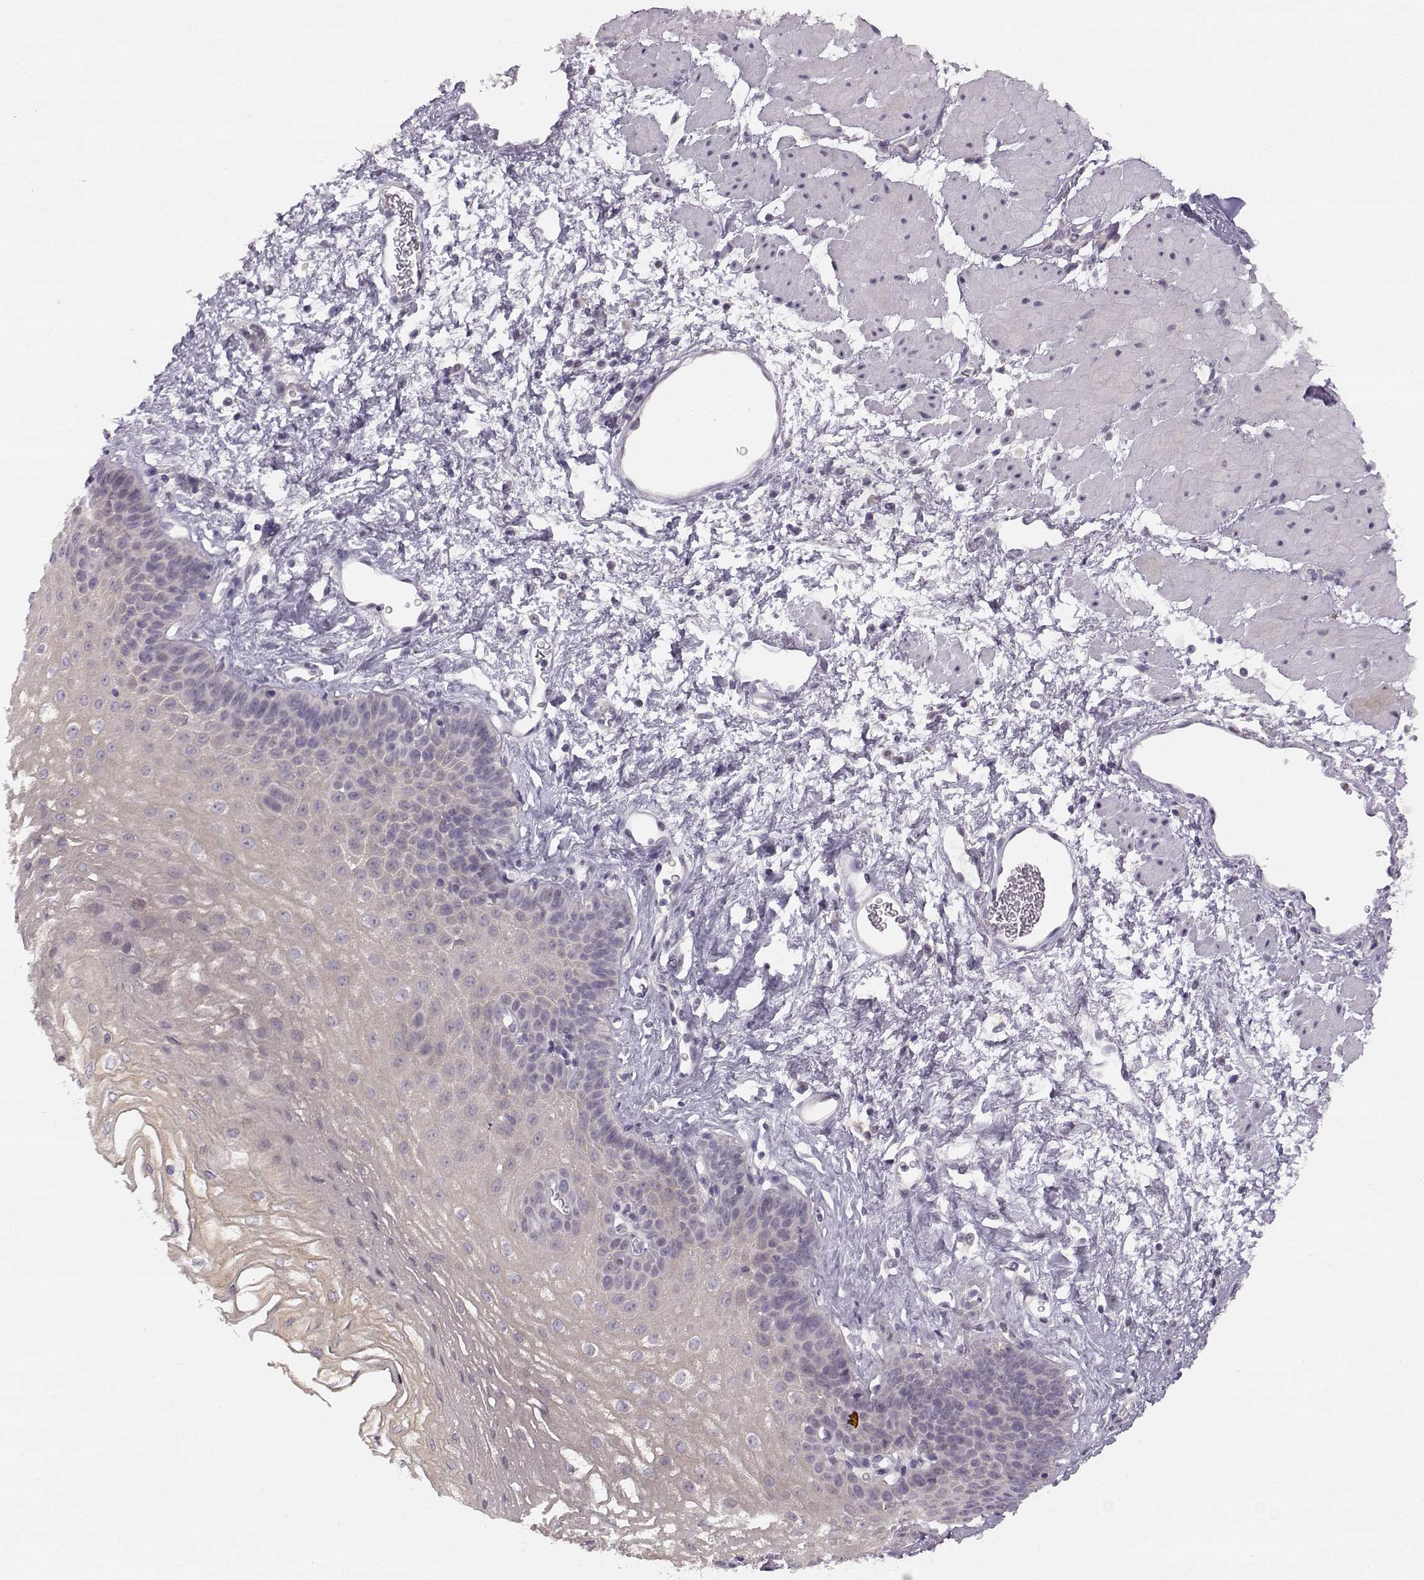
{"staining": {"intensity": "weak", "quantity": "25%-75%", "location": "cytoplasmic/membranous"}, "tissue": "esophagus", "cell_type": "Squamous epithelial cells", "image_type": "normal", "snomed": [{"axis": "morphology", "description": "Normal tissue, NOS"}, {"axis": "topography", "description": "Esophagus"}], "caption": "Immunohistochemical staining of benign esophagus demonstrates weak cytoplasmic/membranous protein expression in about 25%-75% of squamous epithelial cells. The protein is stained brown, and the nuclei are stained in blue (DAB IHC with brightfield microscopy, high magnification).", "gene": "ACSL6", "patient": {"sex": "female", "age": 62}}